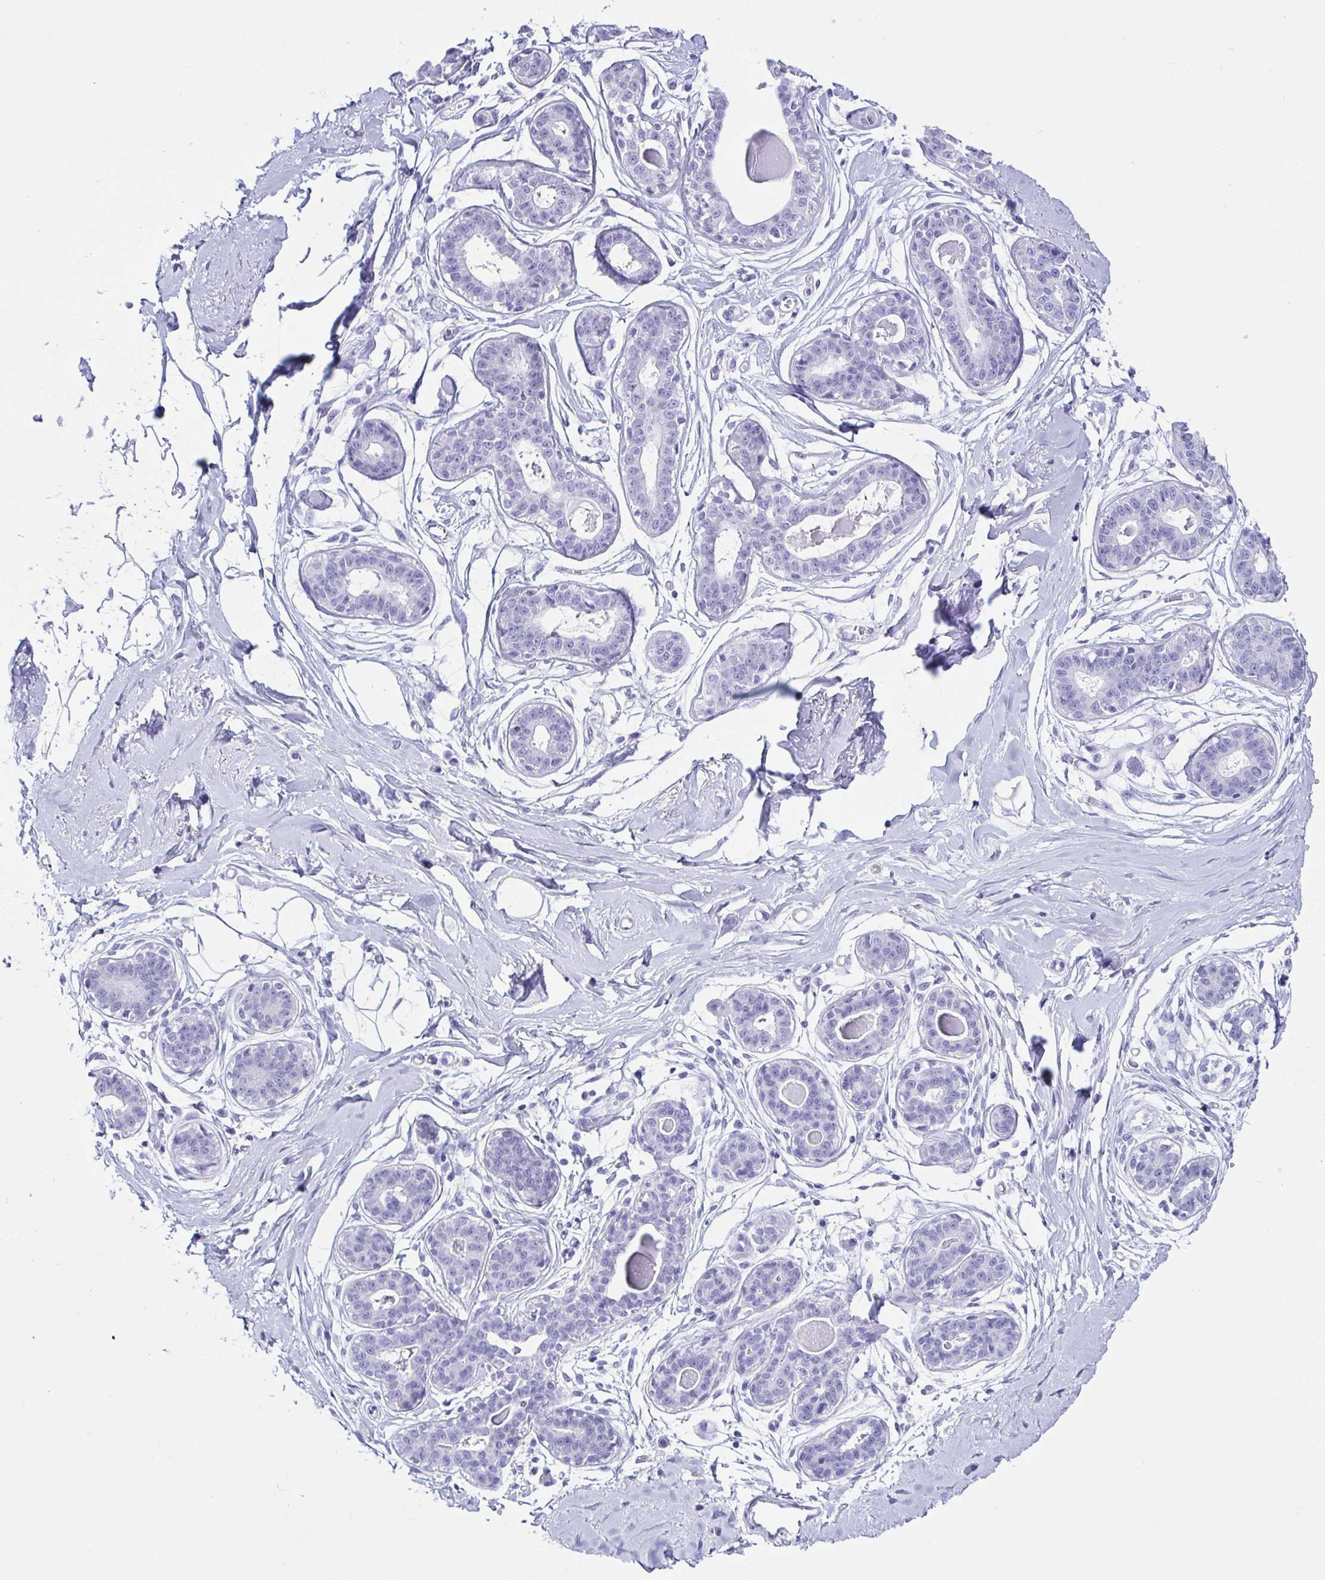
{"staining": {"intensity": "negative", "quantity": "none", "location": "none"}, "tissue": "breast", "cell_type": "Adipocytes", "image_type": "normal", "snomed": [{"axis": "morphology", "description": "Normal tissue, NOS"}, {"axis": "topography", "description": "Breast"}], "caption": "Adipocytes show no significant protein positivity in benign breast. (Brightfield microscopy of DAB (3,3'-diaminobenzidine) immunohistochemistry at high magnification).", "gene": "CD164L2", "patient": {"sex": "female", "age": 45}}